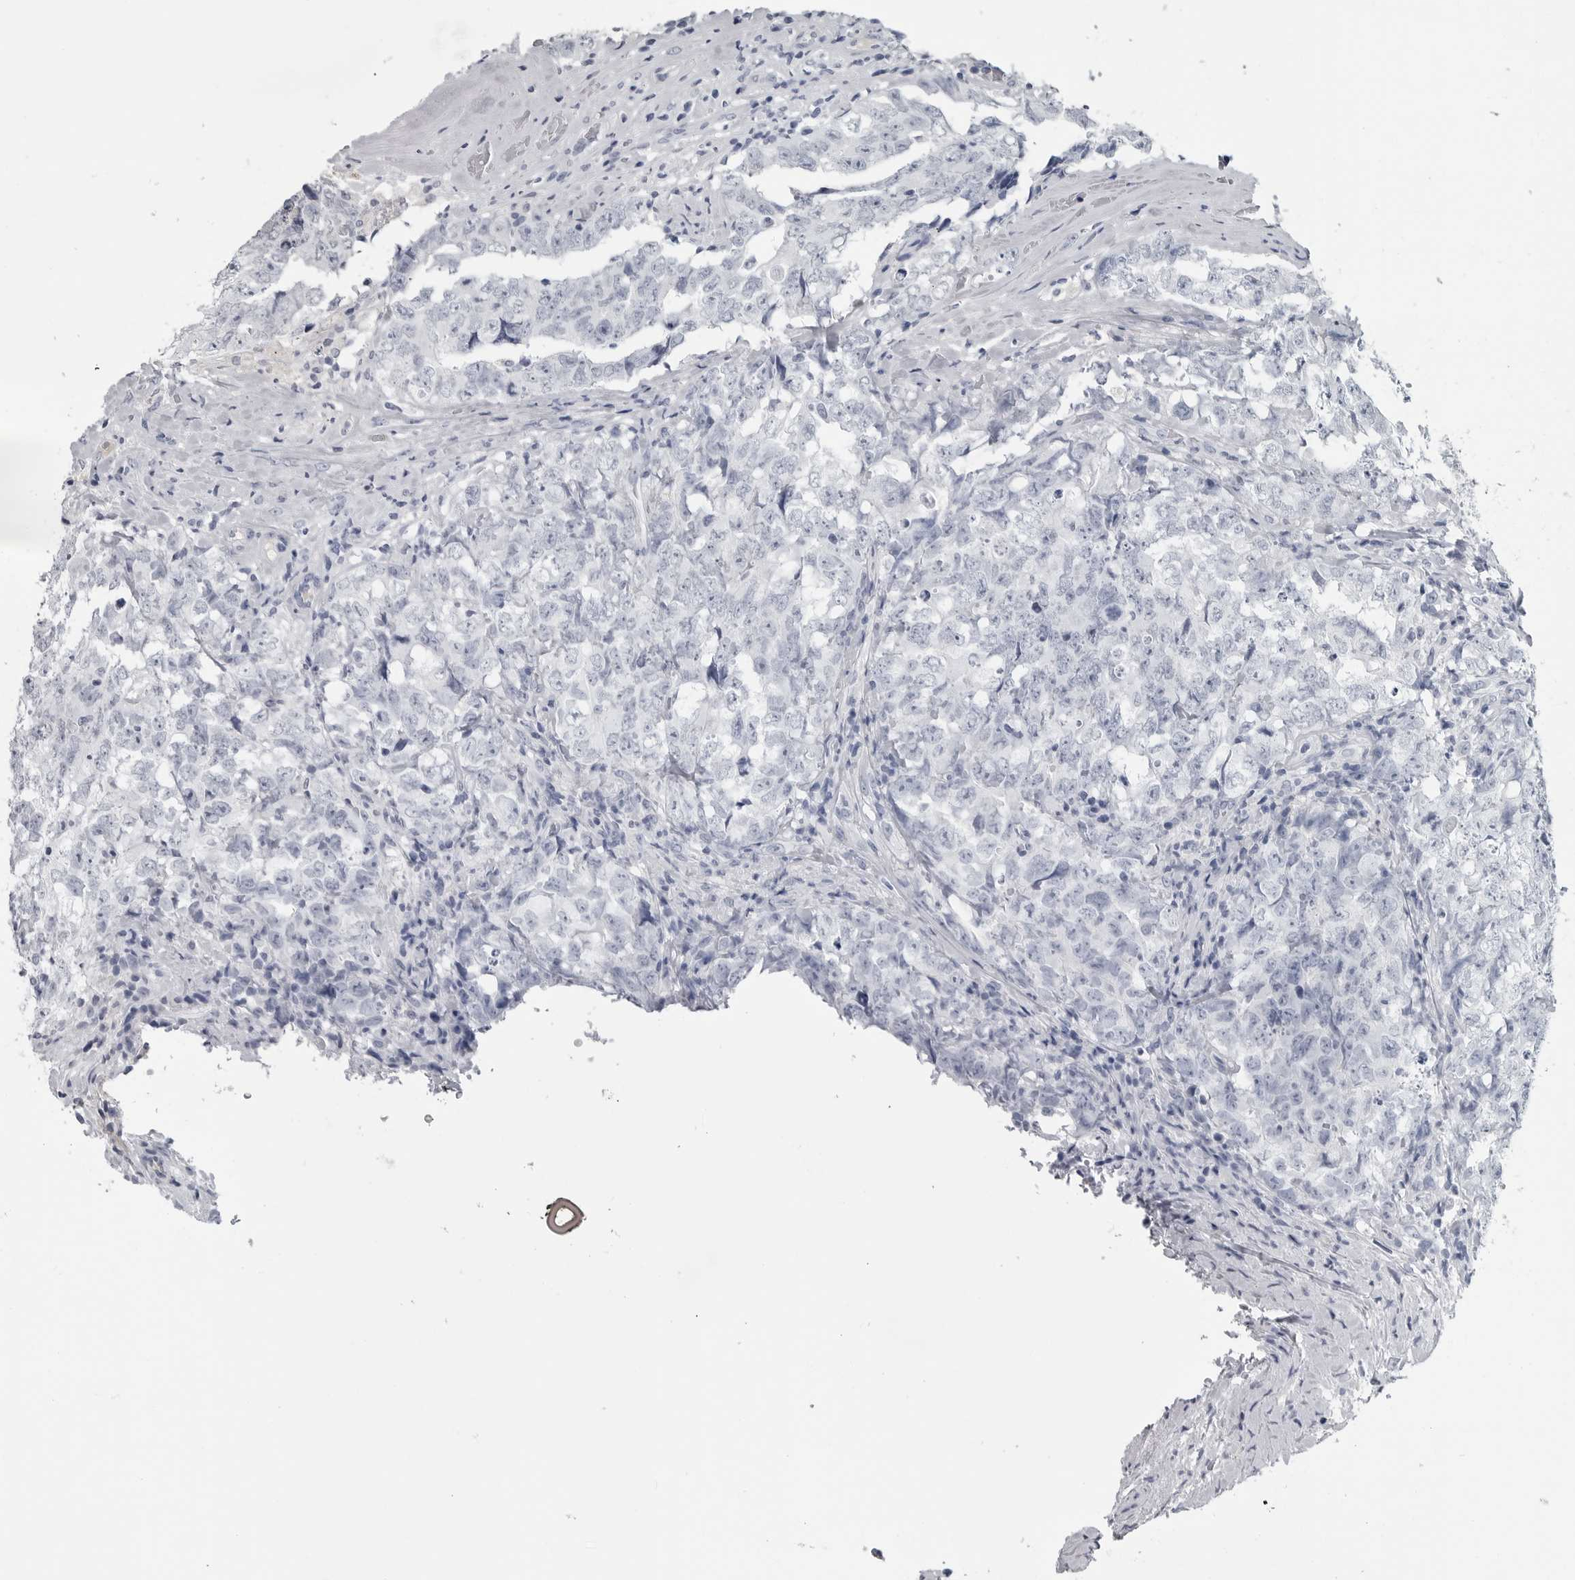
{"staining": {"intensity": "negative", "quantity": "none", "location": "none"}, "tissue": "testis cancer", "cell_type": "Tumor cells", "image_type": "cancer", "snomed": [{"axis": "morphology", "description": "Carcinoma, Embryonal, NOS"}, {"axis": "topography", "description": "Testis"}], "caption": "Immunohistochemistry micrograph of neoplastic tissue: embryonal carcinoma (testis) stained with DAB shows no significant protein staining in tumor cells. (DAB (3,3'-diaminobenzidine) IHC visualized using brightfield microscopy, high magnification).", "gene": "AMPD1", "patient": {"sex": "male", "age": 26}}